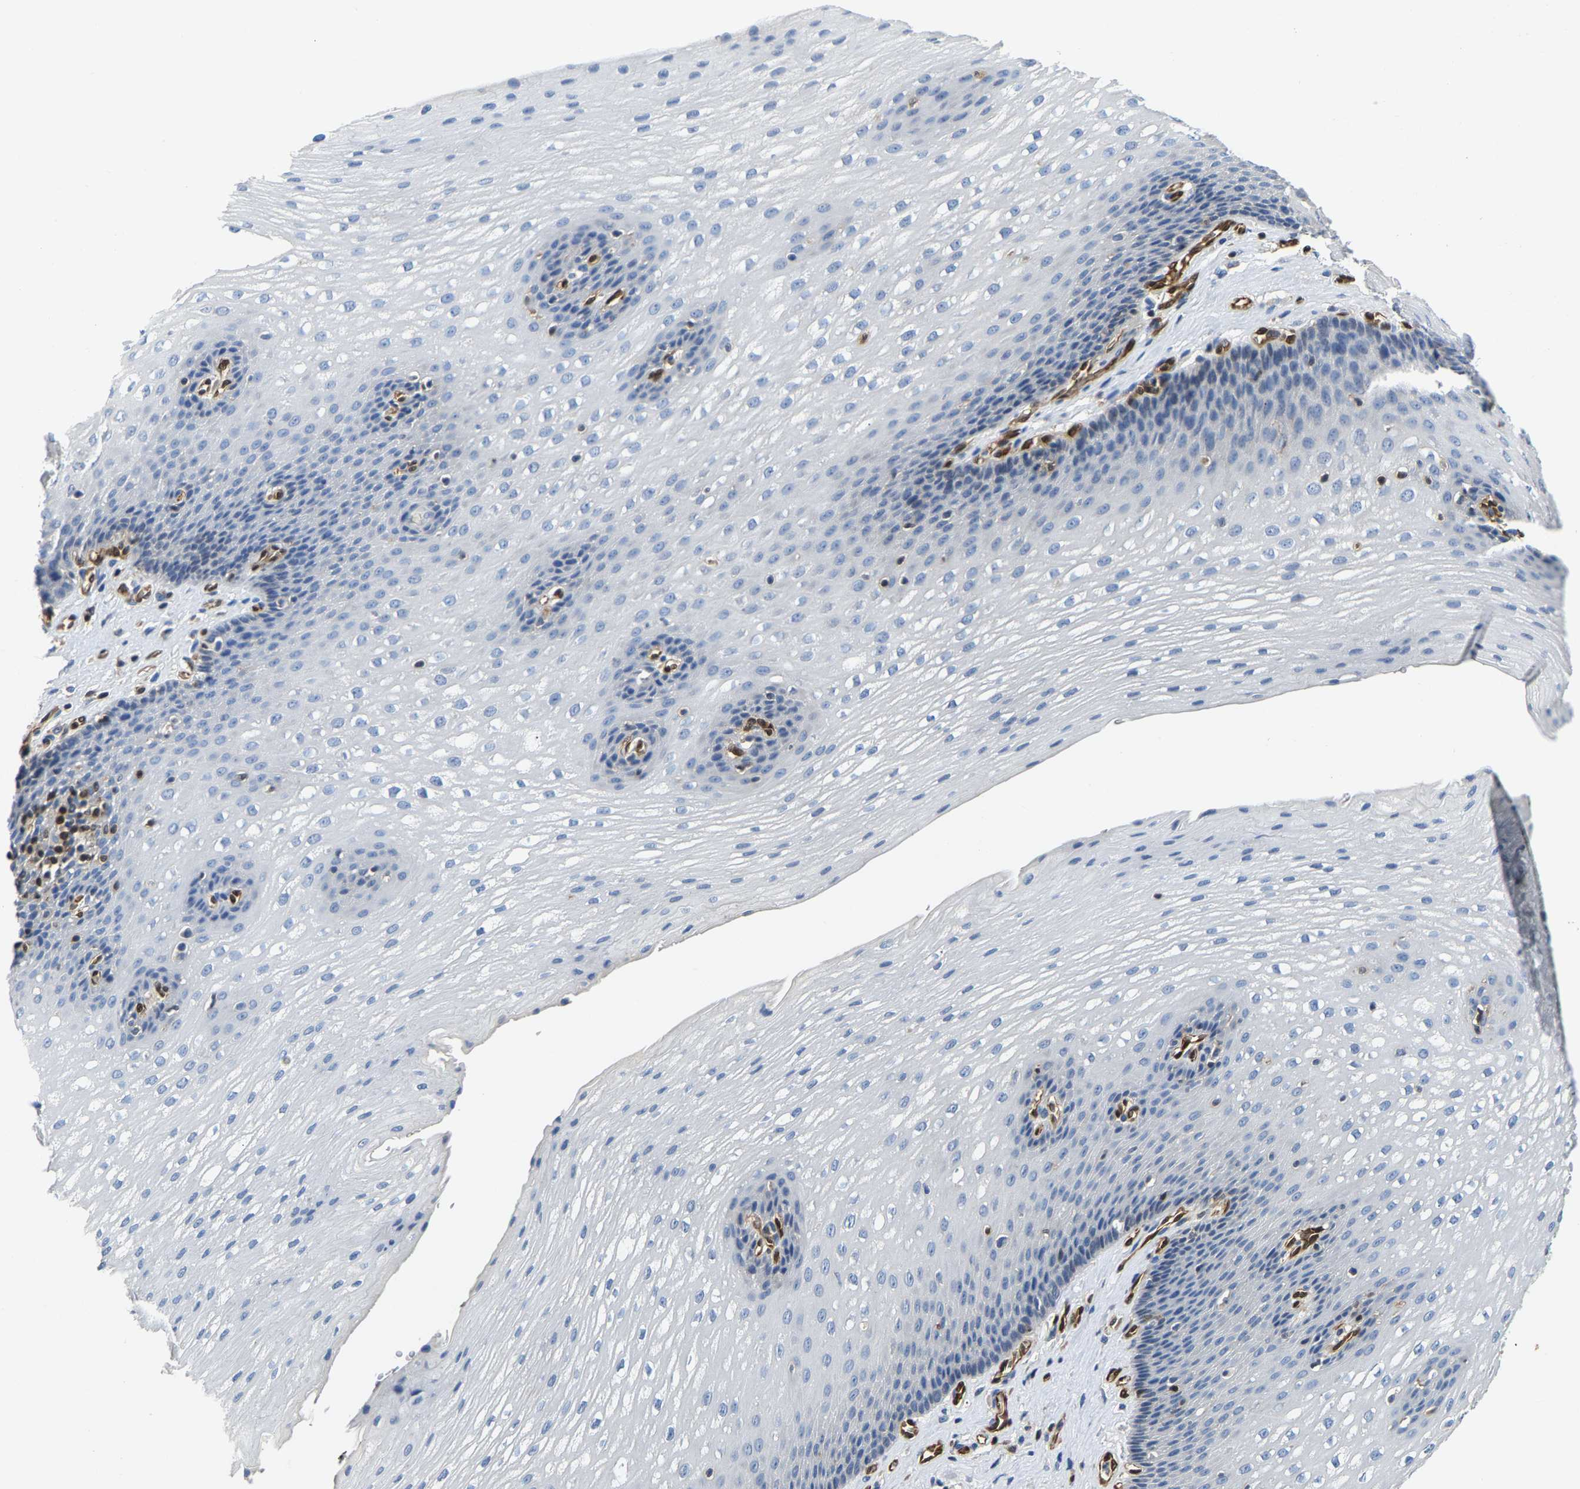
{"staining": {"intensity": "negative", "quantity": "none", "location": "none"}, "tissue": "esophagus", "cell_type": "Squamous epithelial cells", "image_type": "normal", "snomed": [{"axis": "morphology", "description": "Normal tissue, NOS"}, {"axis": "topography", "description": "Esophagus"}], "caption": "DAB immunohistochemical staining of normal esophagus shows no significant expression in squamous epithelial cells. (DAB immunohistochemistry with hematoxylin counter stain).", "gene": "GIMAP7", "patient": {"sex": "male", "age": 48}}